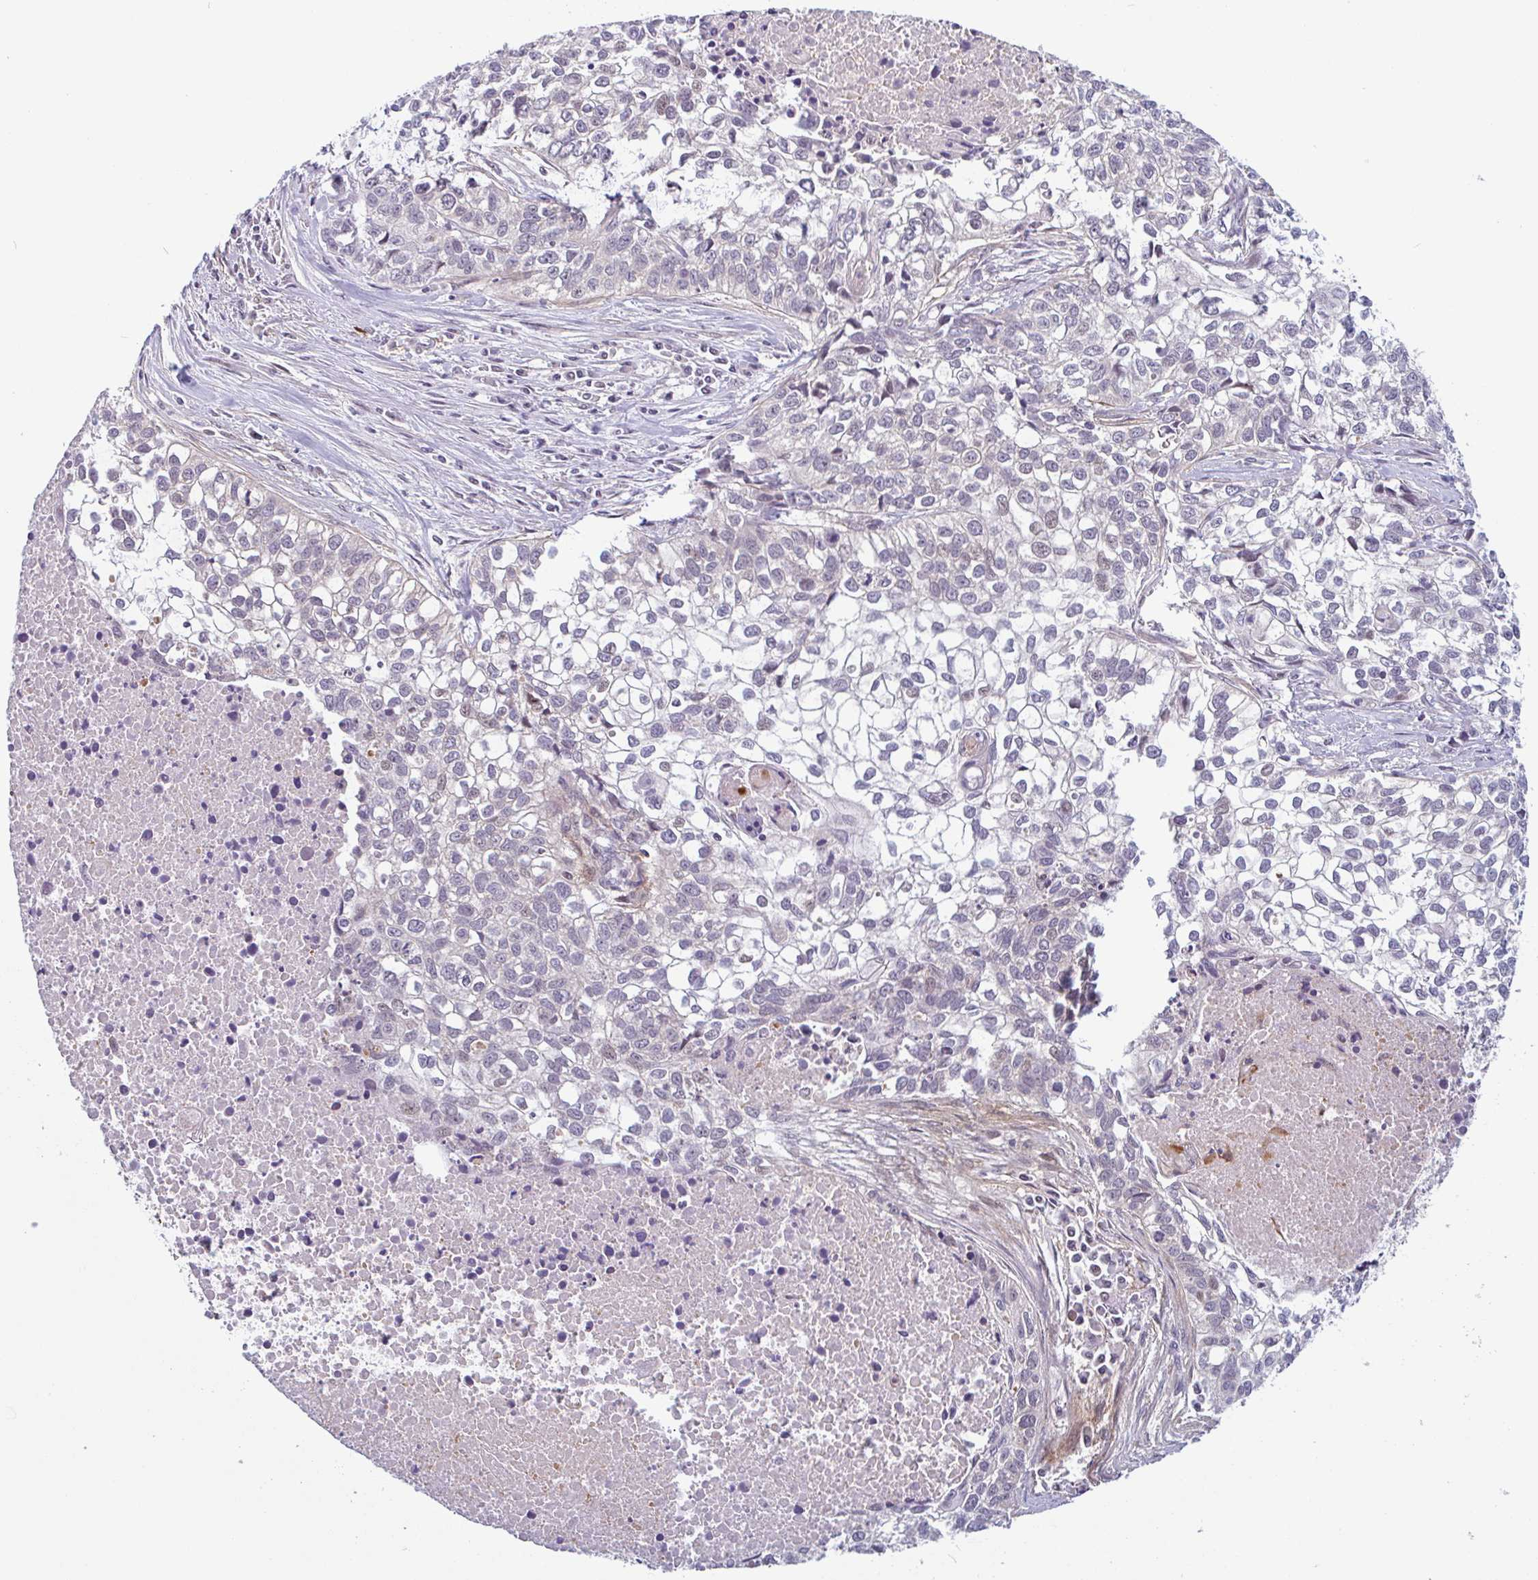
{"staining": {"intensity": "negative", "quantity": "none", "location": "none"}, "tissue": "lung cancer", "cell_type": "Tumor cells", "image_type": "cancer", "snomed": [{"axis": "morphology", "description": "Squamous cell carcinoma, NOS"}, {"axis": "topography", "description": "Lung"}], "caption": "Human lung cancer (squamous cell carcinoma) stained for a protein using IHC exhibits no expression in tumor cells.", "gene": "TMEM119", "patient": {"sex": "male", "age": 74}}